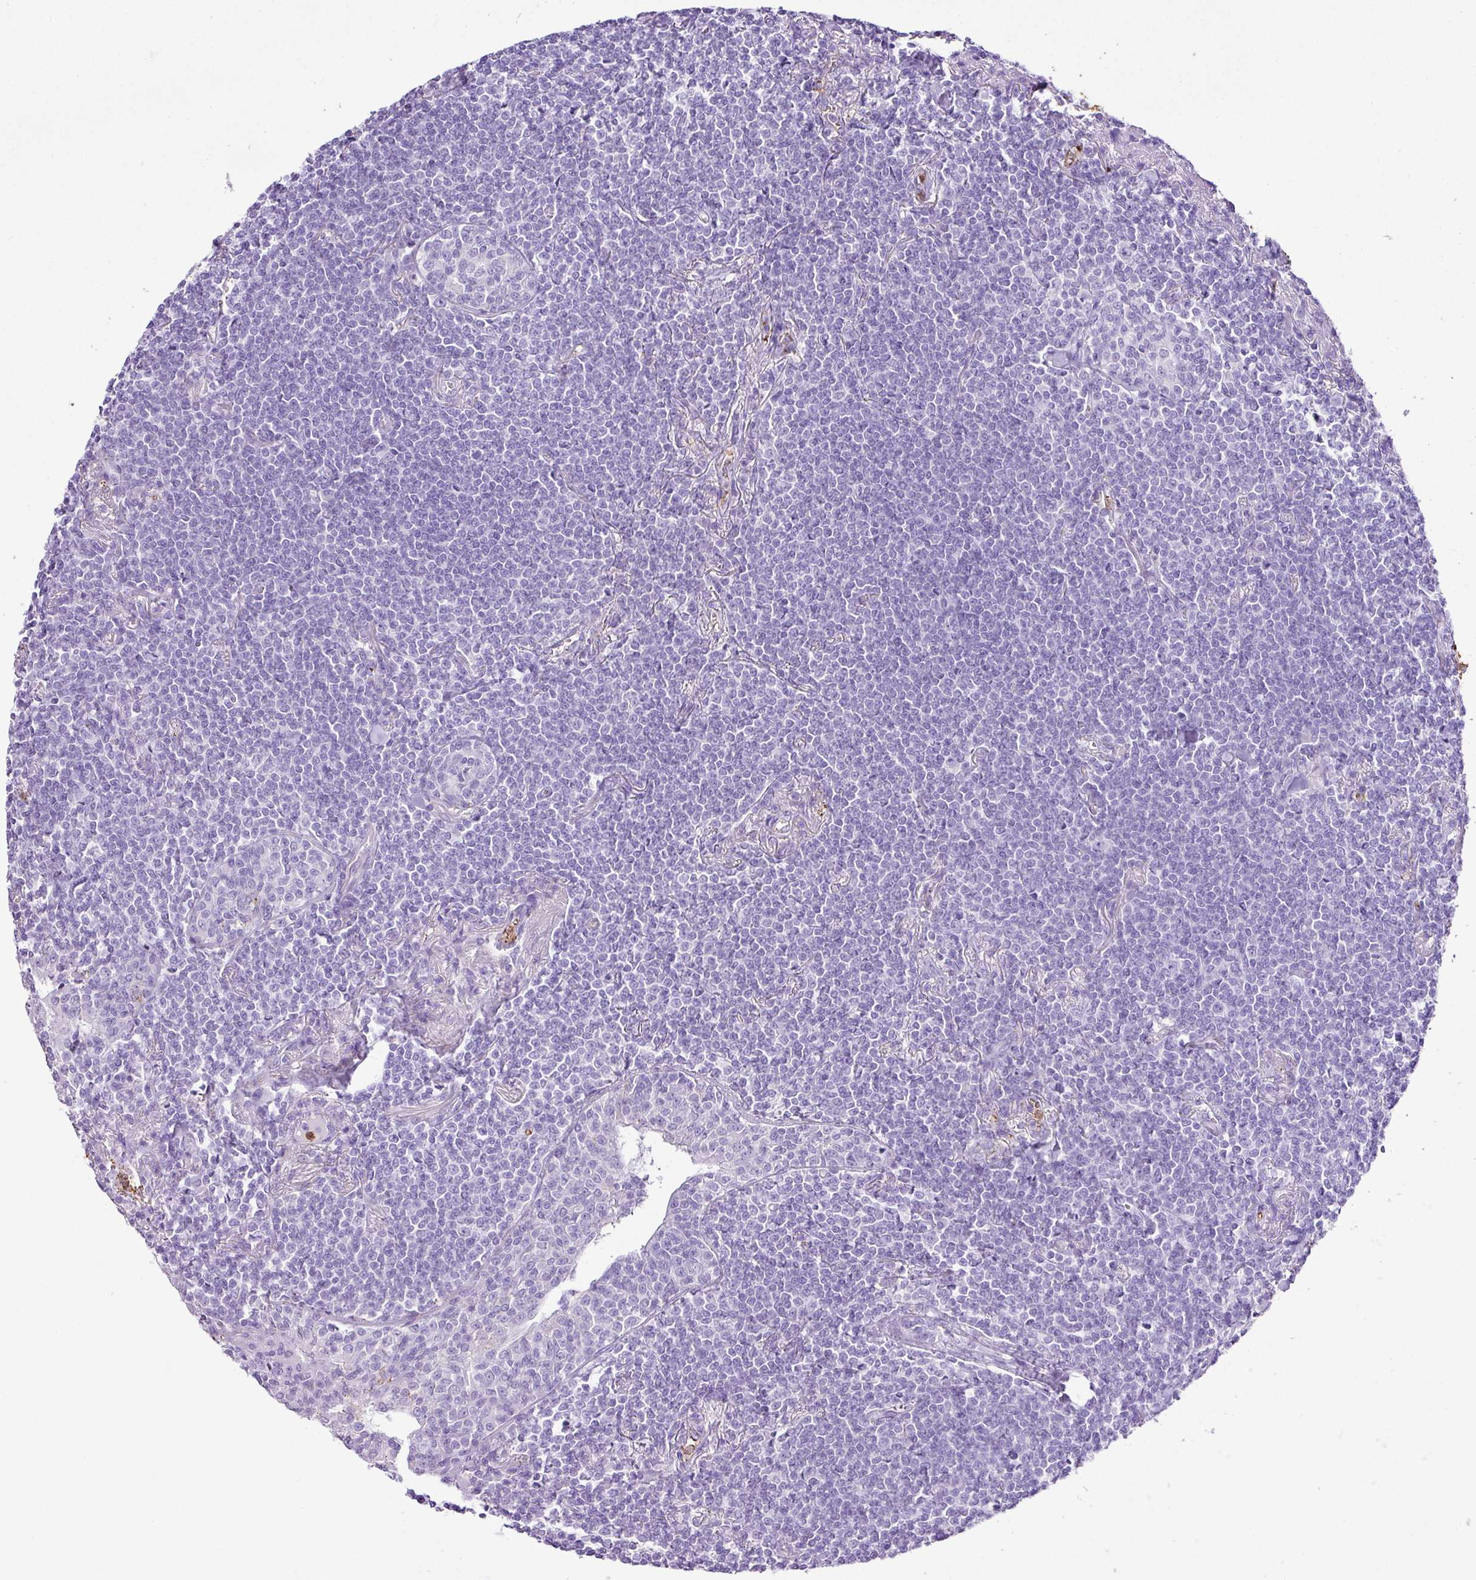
{"staining": {"intensity": "negative", "quantity": "none", "location": "none"}, "tissue": "lymphoma", "cell_type": "Tumor cells", "image_type": "cancer", "snomed": [{"axis": "morphology", "description": "Malignant lymphoma, non-Hodgkin's type, Low grade"}, {"axis": "topography", "description": "Lung"}], "caption": "High power microscopy histopathology image of an IHC photomicrograph of low-grade malignant lymphoma, non-Hodgkin's type, revealing no significant positivity in tumor cells. Nuclei are stained in blue.", "gene": "KCNJ11", "patient": {"sex": "female", "age": 71}}